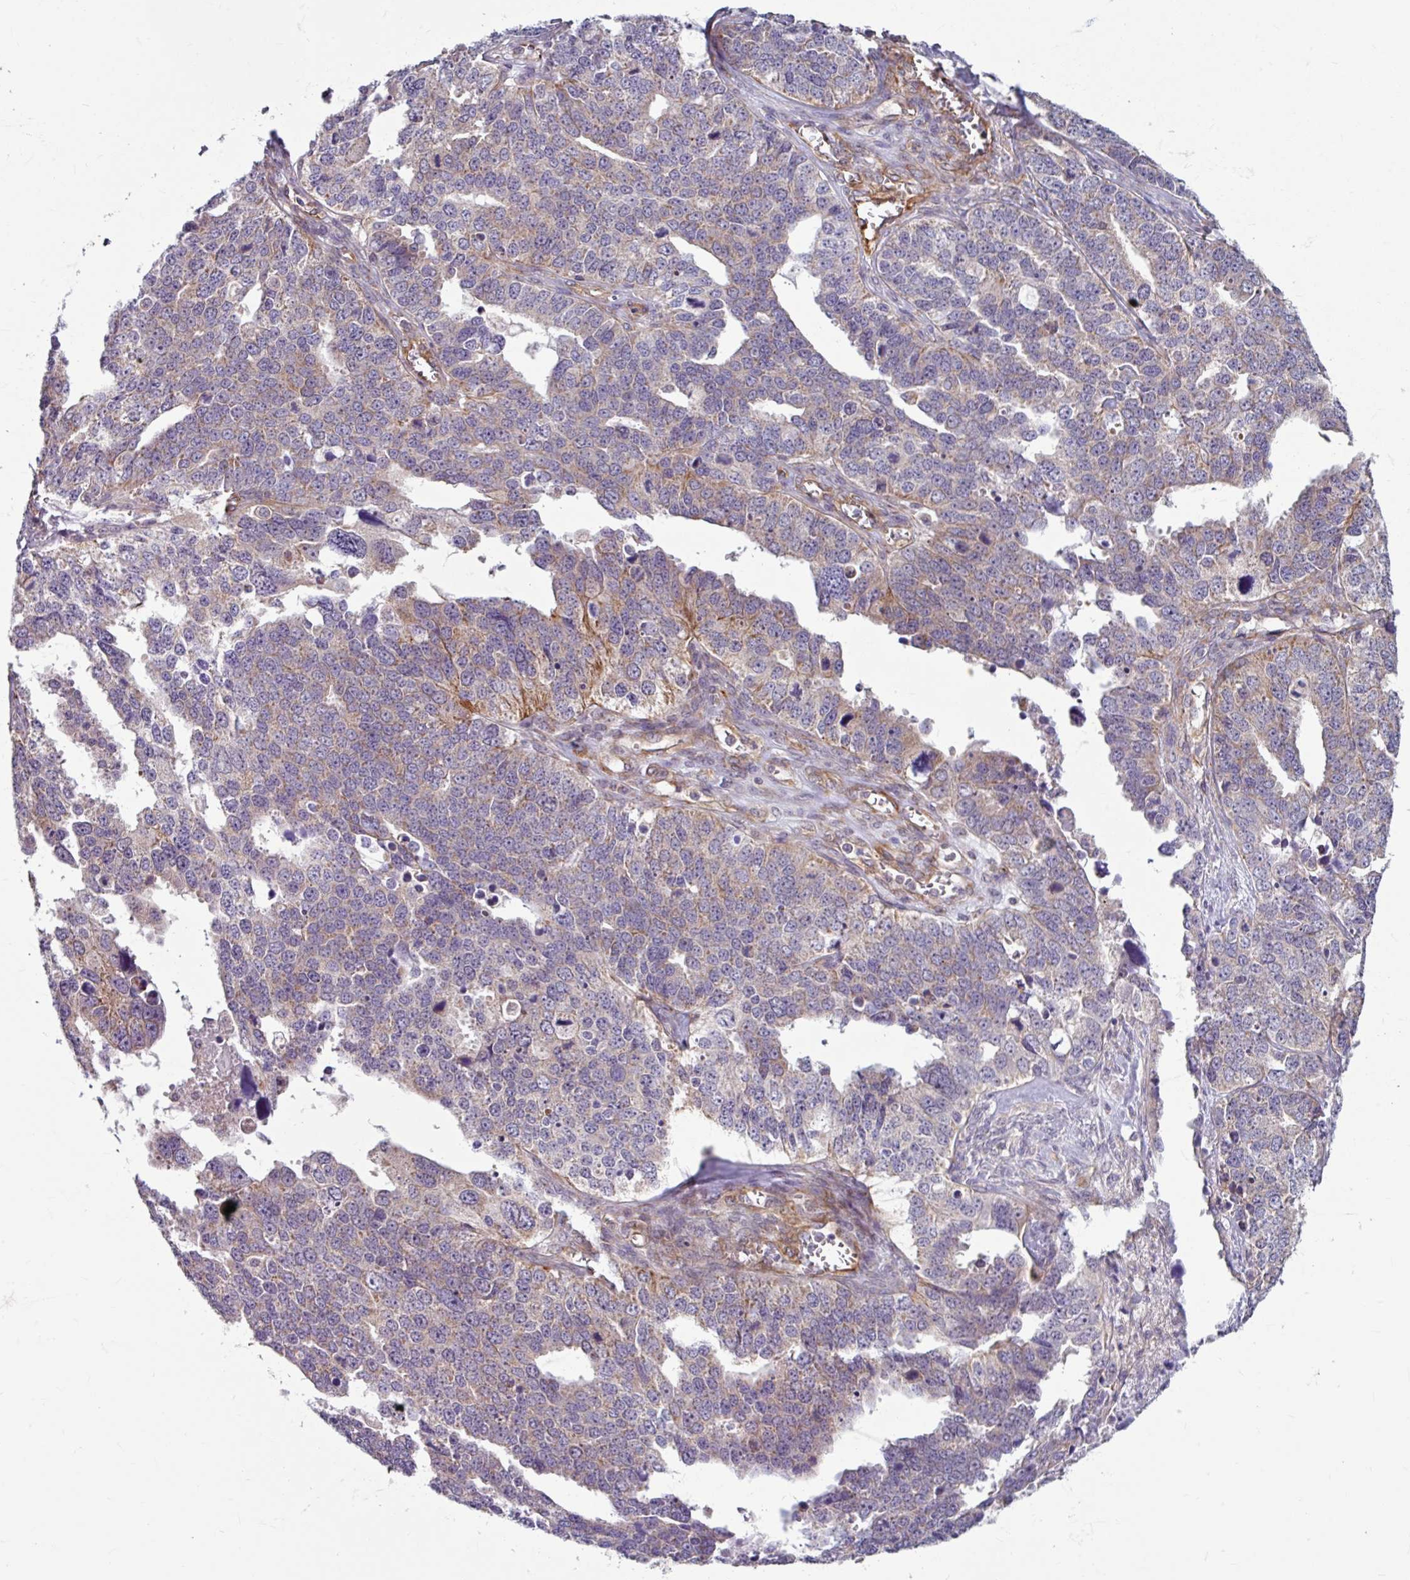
{"staining": {"intensity": "moderate", "quantity": "<25%", "location": "cytoplasmic/membranous"}, "tissue": "ovarian cancer", "cell_type": "Tumor cells", "image_type": "cancer", "snomed": [{"axis": "morphology", "description": "Cystadenocarcinoma, serous, NOS"}, {"axis": "topography", "description": "Ovary"}], "caption": "DAB immunohistochemical staining of human ovarian serous cystadenocarcinoma reveals moderate cytoplasmic/membranous protein positivity in approximately <25% of tumor cells. Nuclei are stained in blue.", "gene": "DAAM2", "patient": {"sex": "female", "age": 76}}